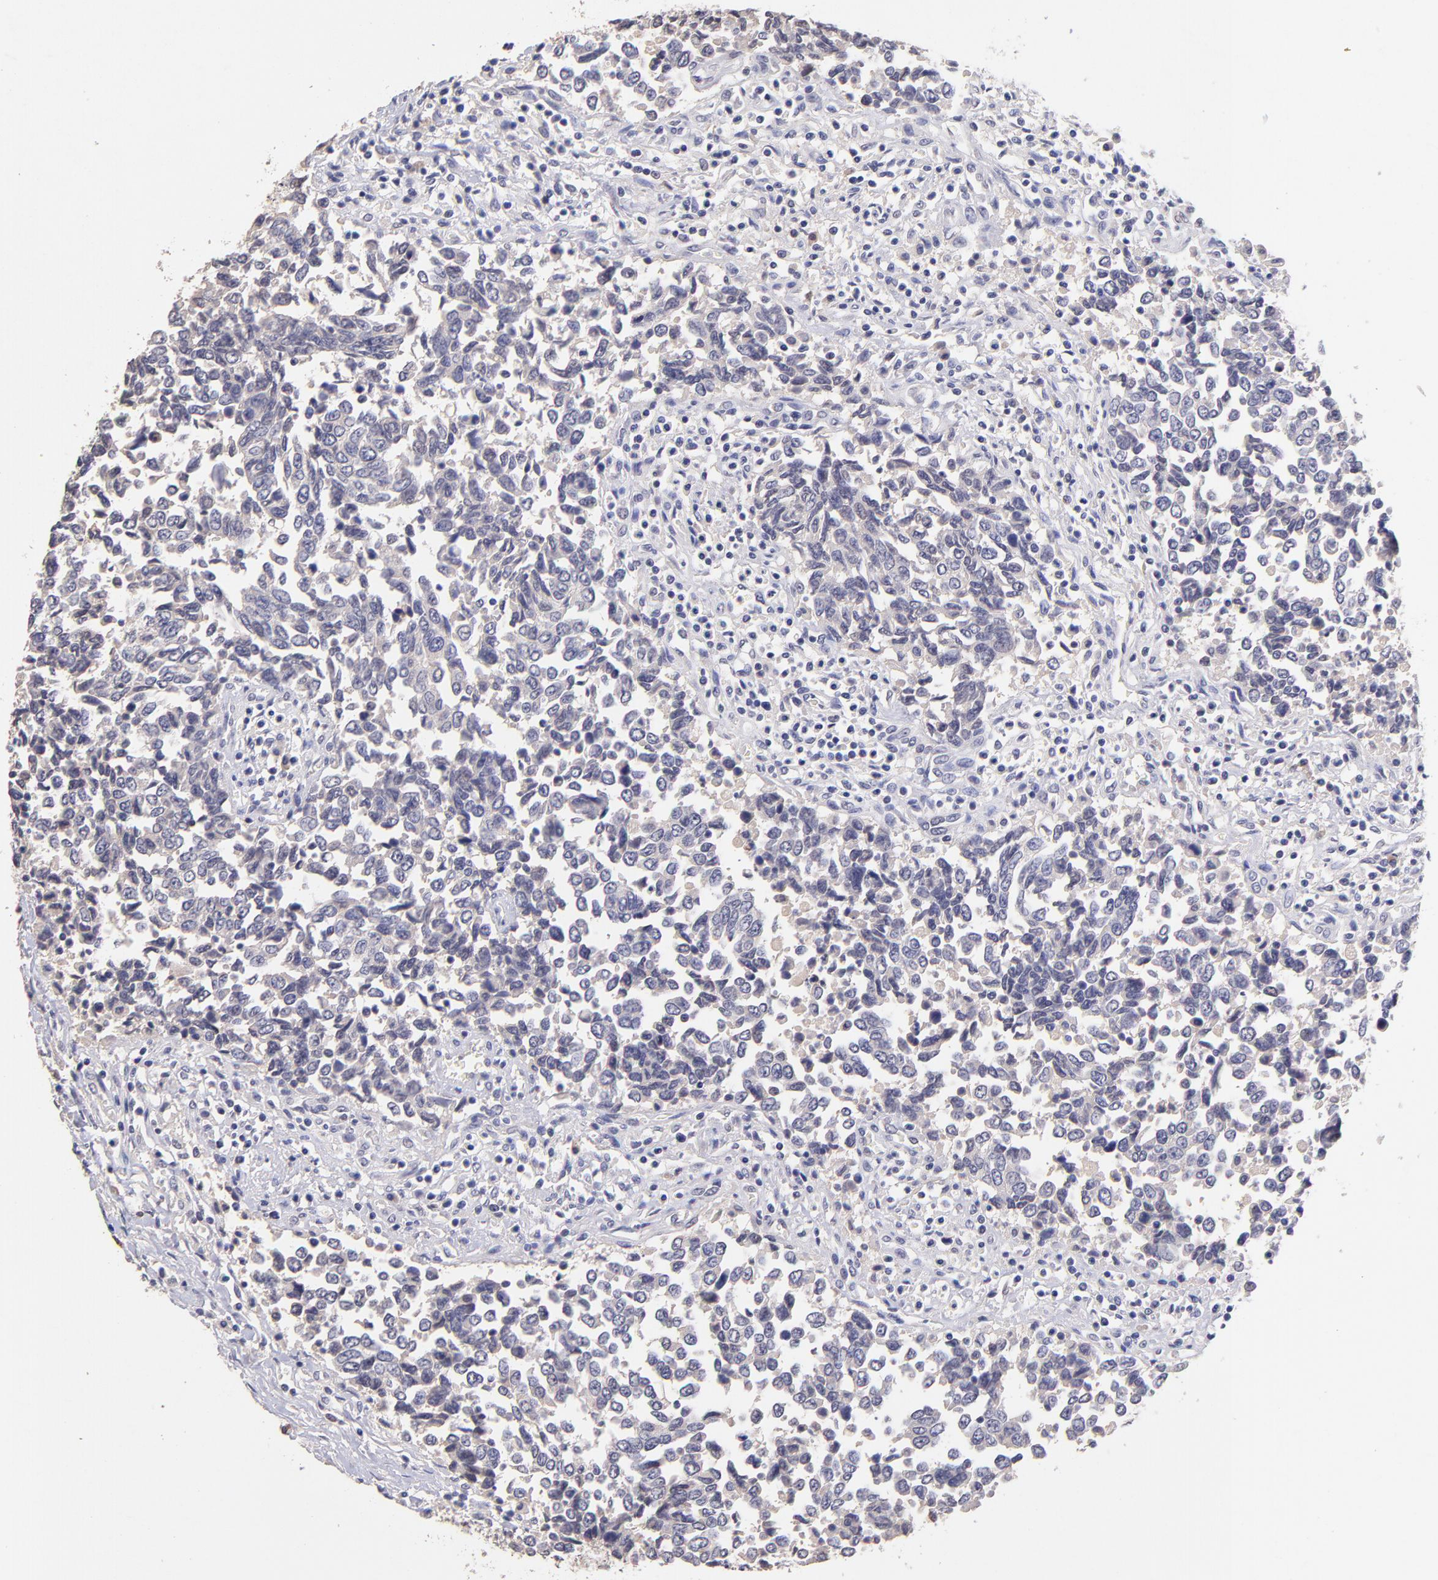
{"staining": {"intensity": "negative", "quantity": "none", "location": "none"}, "tissue": "urothelial cancer", "cell_type": "Tumor cells", "image_type": "cancer", "snomed": [{"axis": "morphology", "description": "Urothelial carcinoma, High grade"}, {"axis": "topography", "description": "Urinary bladder"}], "caption": "Immunohistochemistry (IHC) of human high-grade urothelial carcinoma exhibits no positivity in tumor cells.", "gene": "RNASEL", "patient": {"sex": "male", "age": 86}}